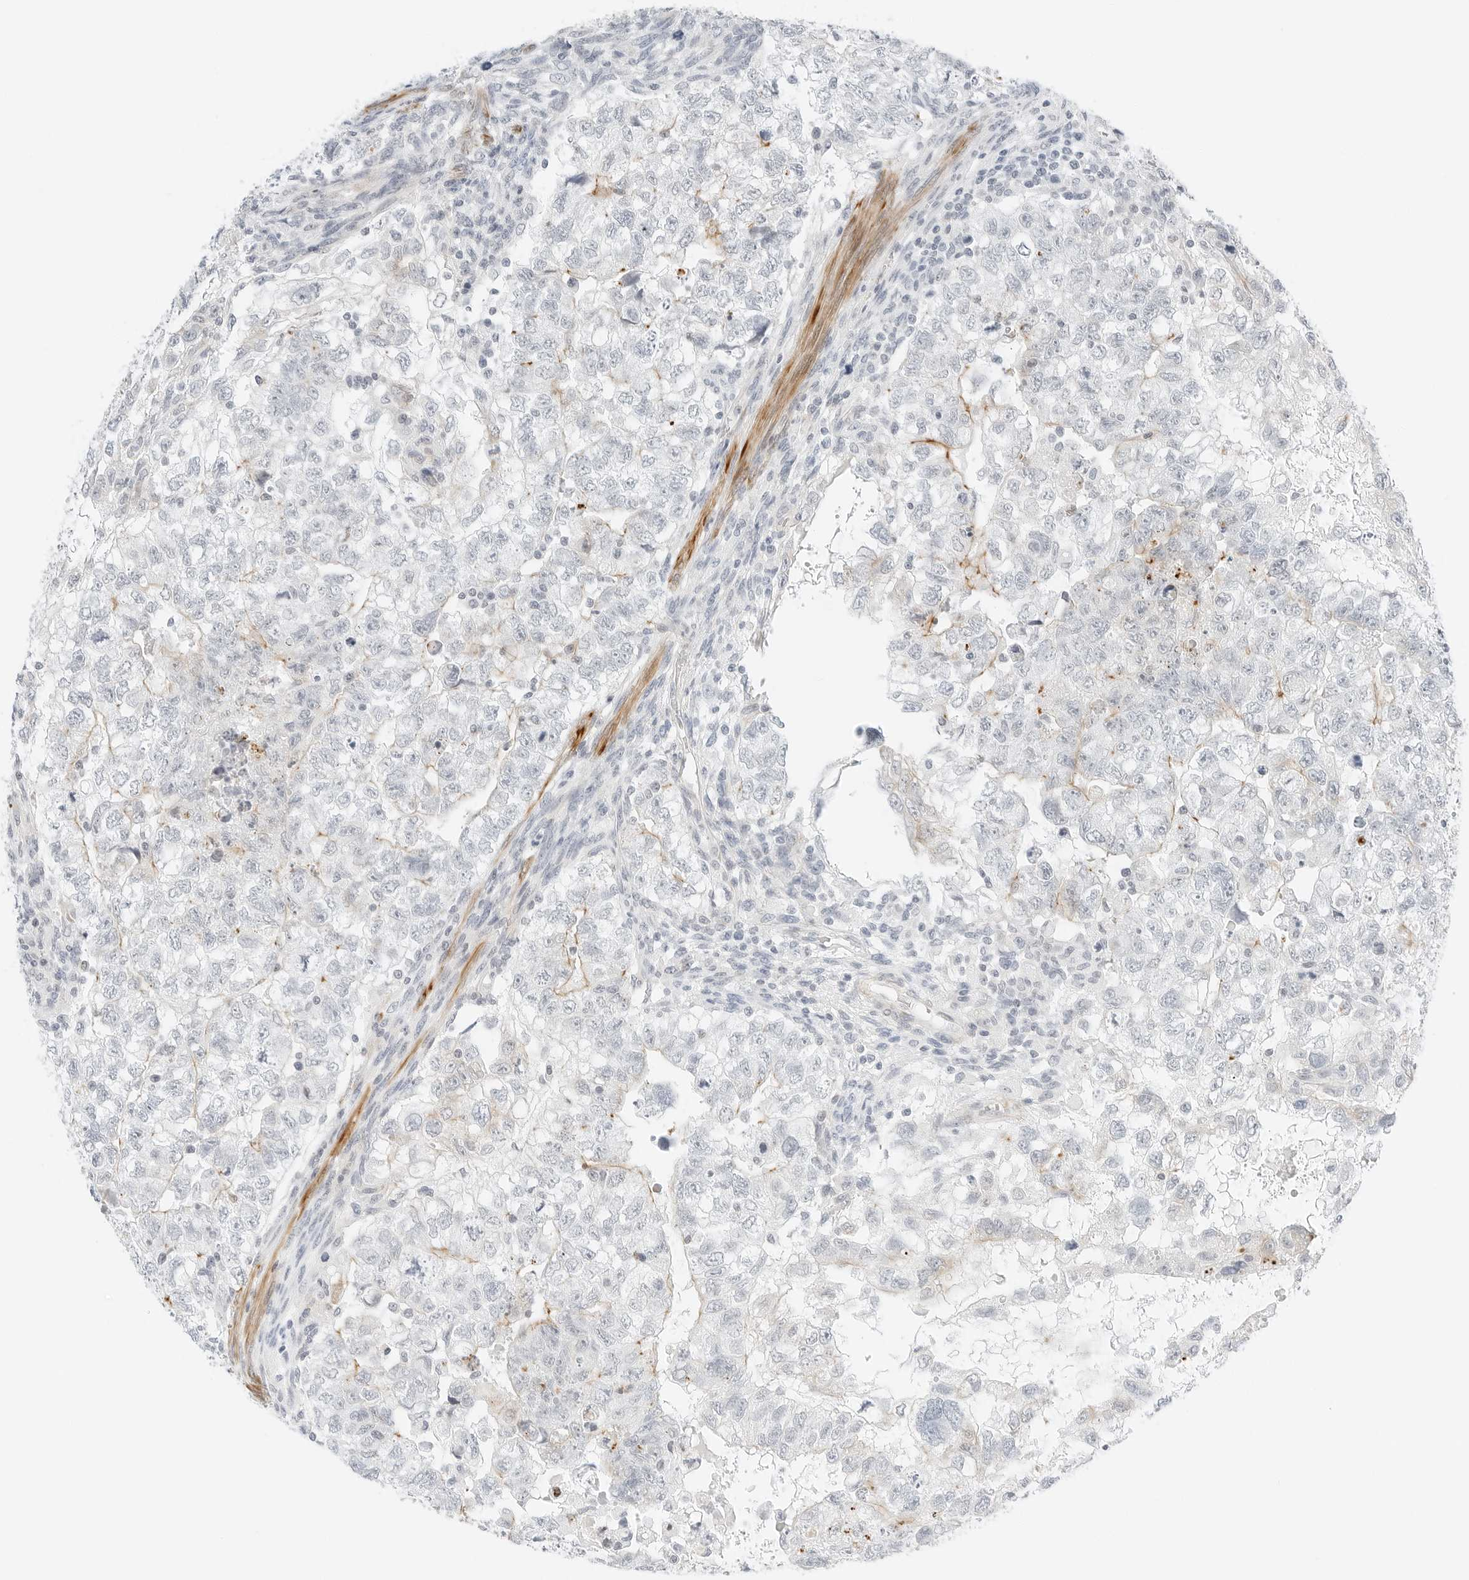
{"staining": {"intensity": "negative", "quantity": "none", "location": "none"}, "tissue": "testis cancer", "cell_type": "Tumor cells", "image_type": "cancer", "snomed": [{"axis": "morphology", "description": "Carcinoma, Embryonal, NOS"}, {"axis": "topography", "description": "Testis"}], "caption": "Immunohistochemical staining of human embryonal carcinoma (testis) shows no significant expression in tumor cells.", "gene": "IQCC", "patient": {"sex": "male", "age": 37}}